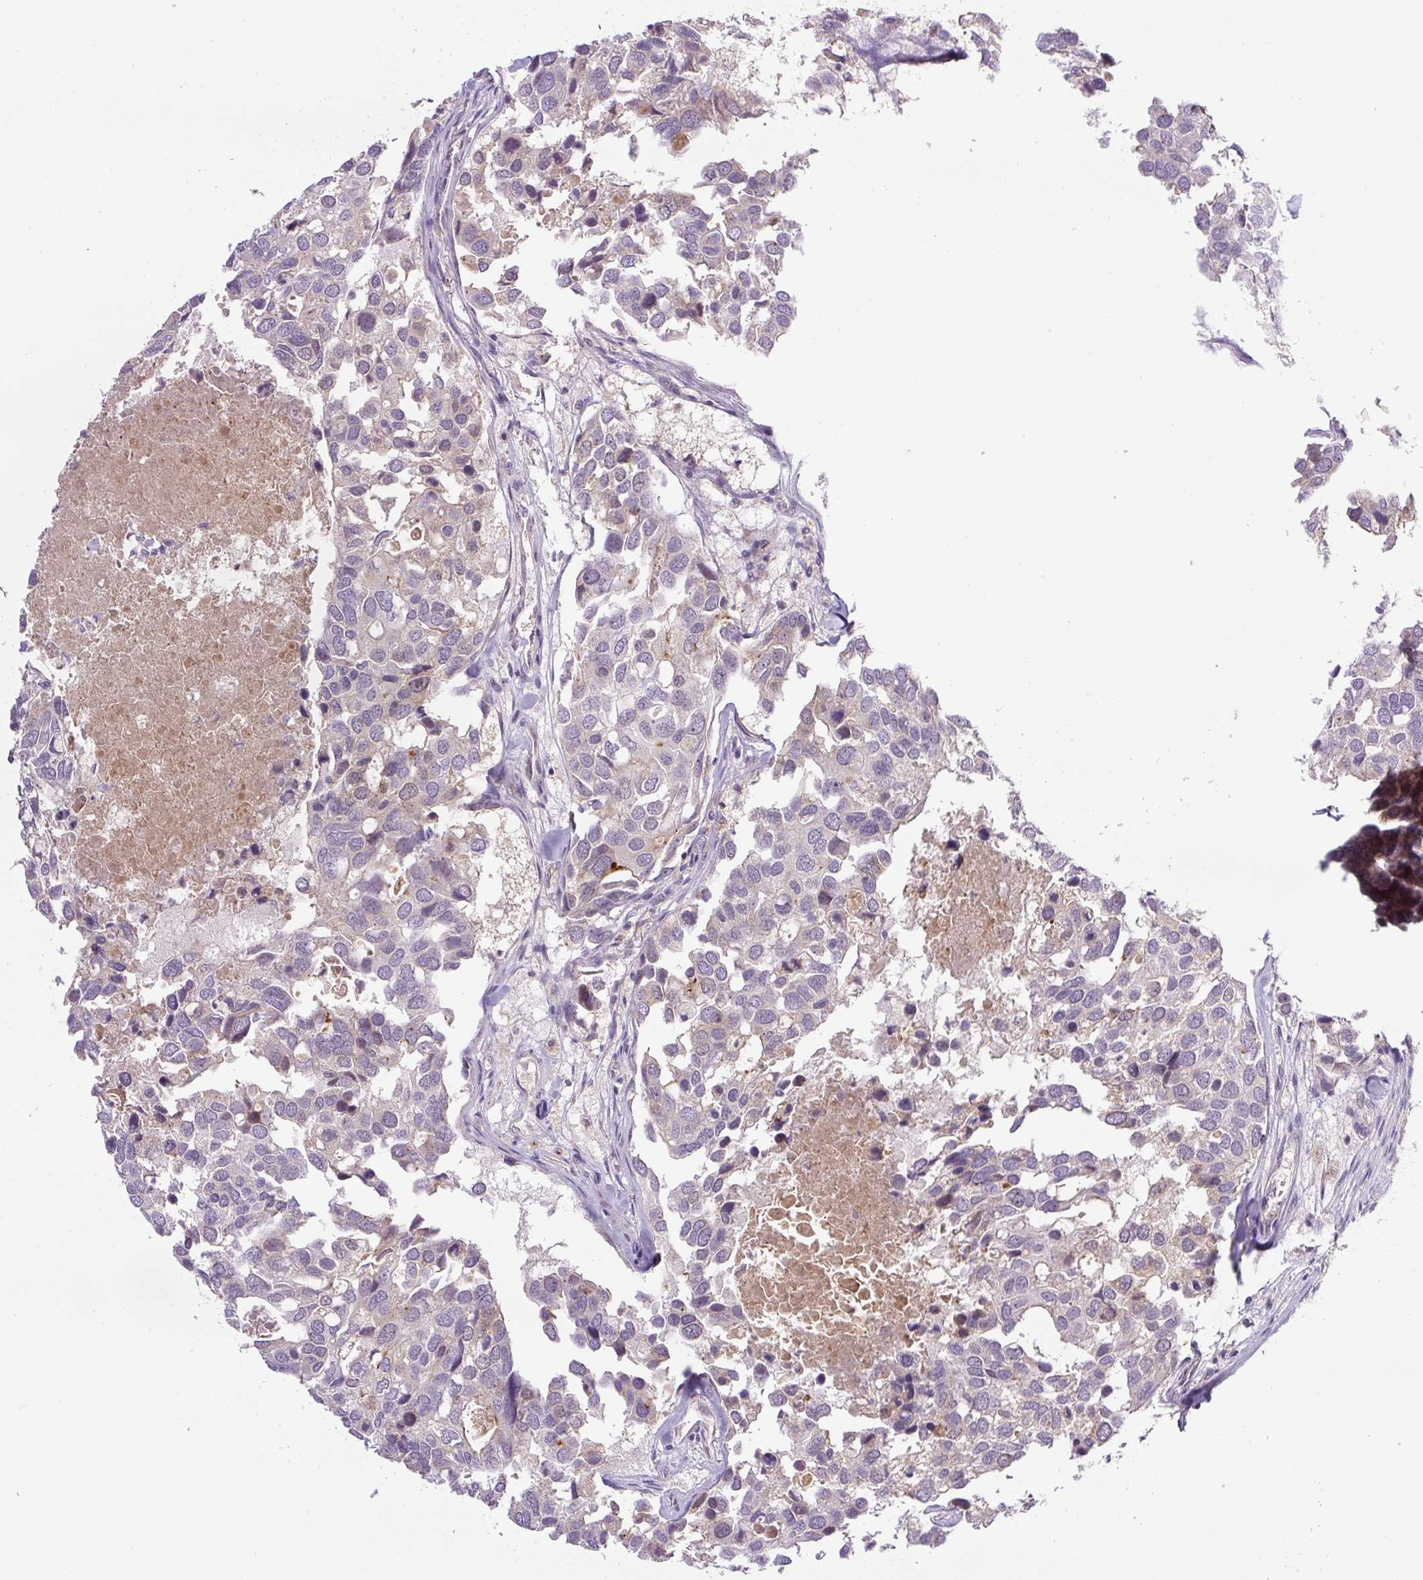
{"staining": {"intensity": "negative", "quantity": "none", "location": "none"}, "tissue": "breast cancer", "cell_type": "Tumor cells", "image_type": "cancer", "snomed": [{"axis": "morphology", "description": "Duct carcinoma"}, {"axis": "topography", "description": "Breast"}], "caption": "There is no significant staining in tumor cells of infiltrating ductal carcinoma (breast).", "gene": "PCM1", "patient": {"sex": "female", "age": 83}}